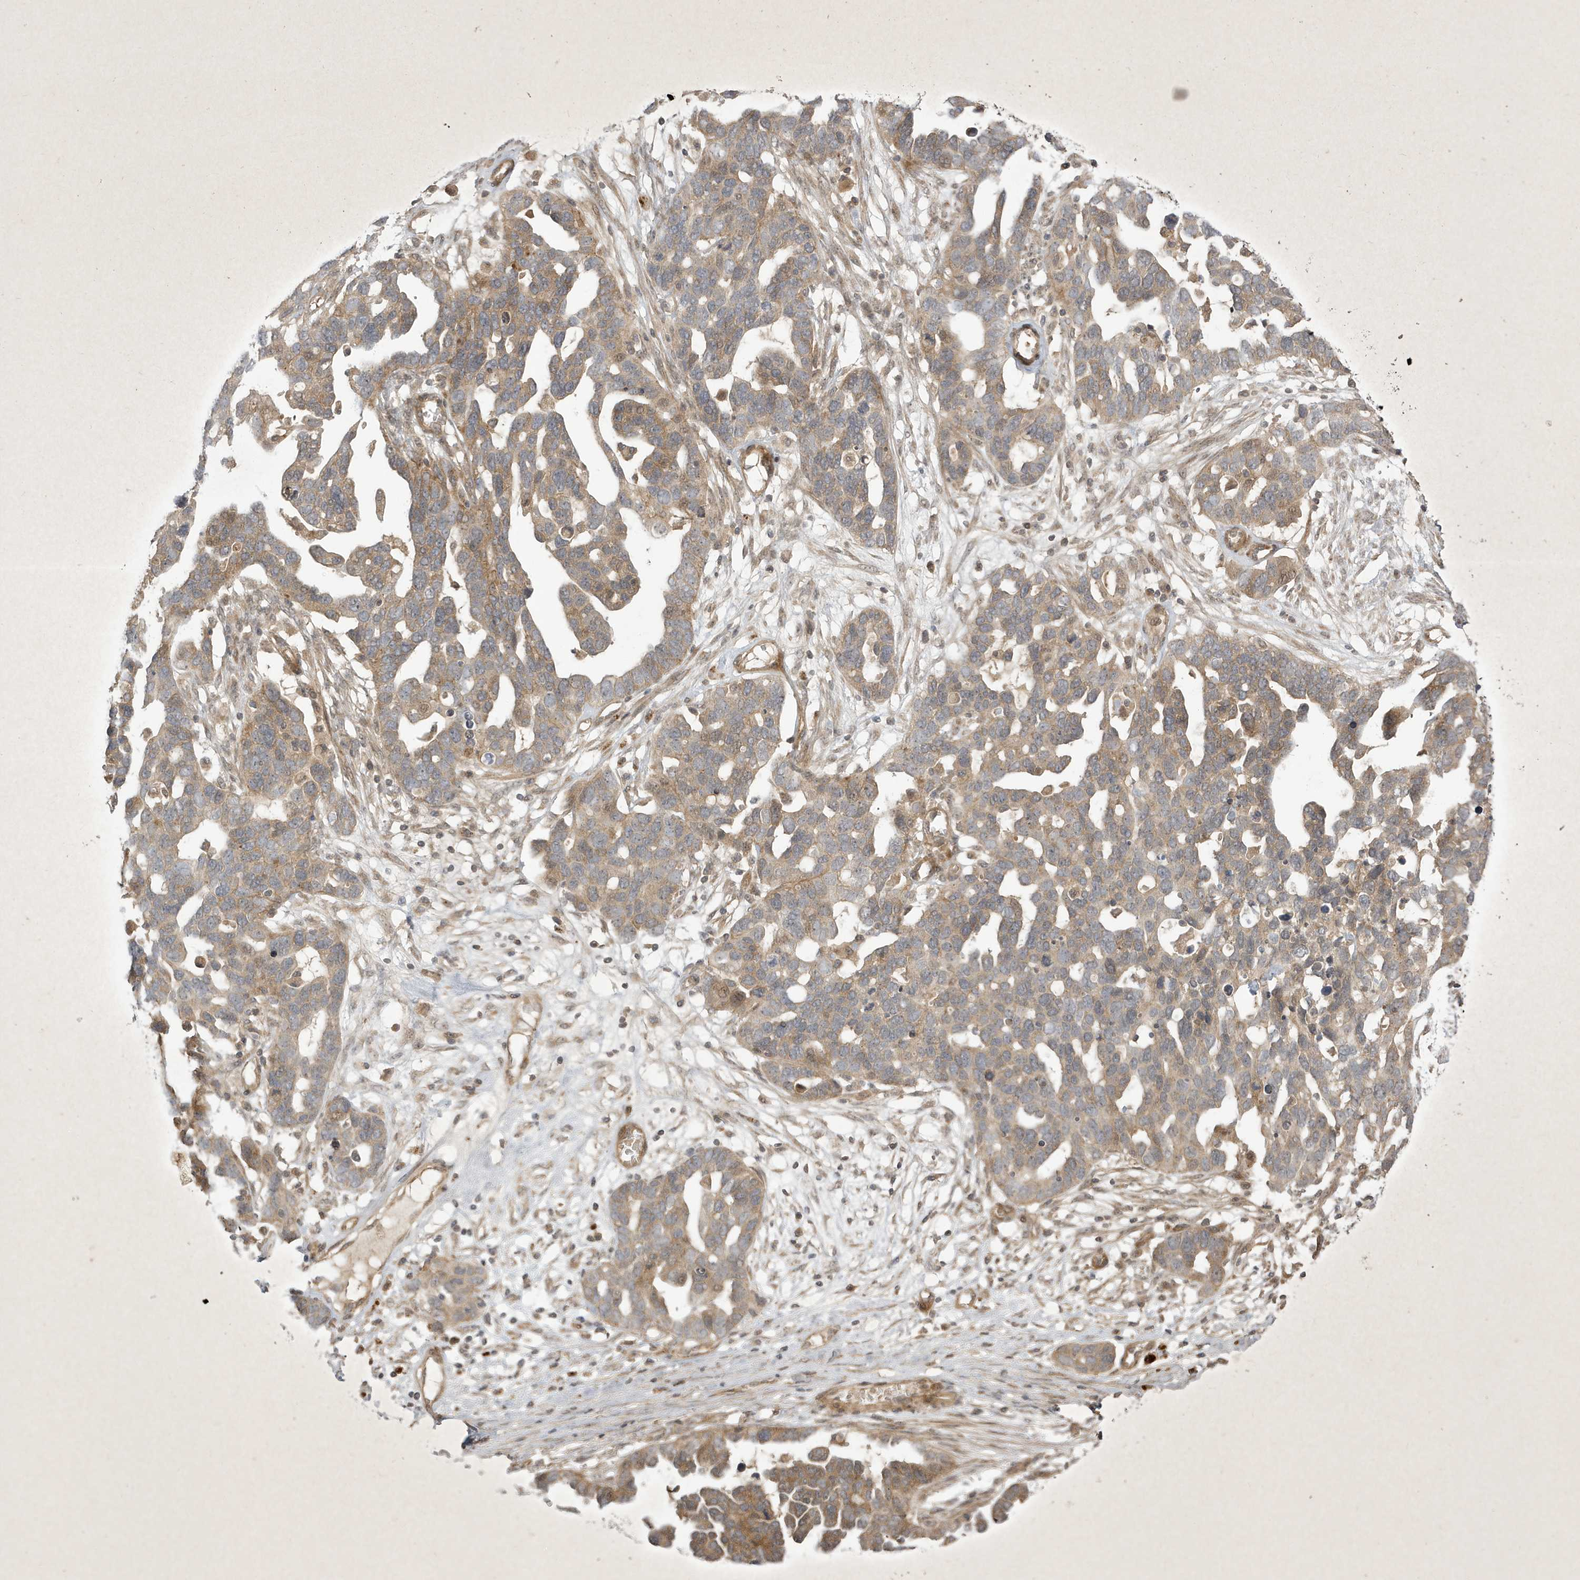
{"staining": {"intensity": "weak", "quantity": ">75%", "location": "cytoplasmic/membranous"}, "tissue": "ovarian cancer", "cell_type": "Tumor cells", "image_type": "cancer", "snomed": [{"axis": "morphology", "description": "Cystadenocarcinoma, serous, NOS"}, {"axis": "topography", "description": "Ovary"}], "caption": "IHC of ovarian serous cystadenocarcinoma demonstrates low levels of weak cytoplasmic/membranous expression in approximately >75% of tumor cells.", "gene": "FAM83C", "patient": {"sex": "female", "age": 54}}